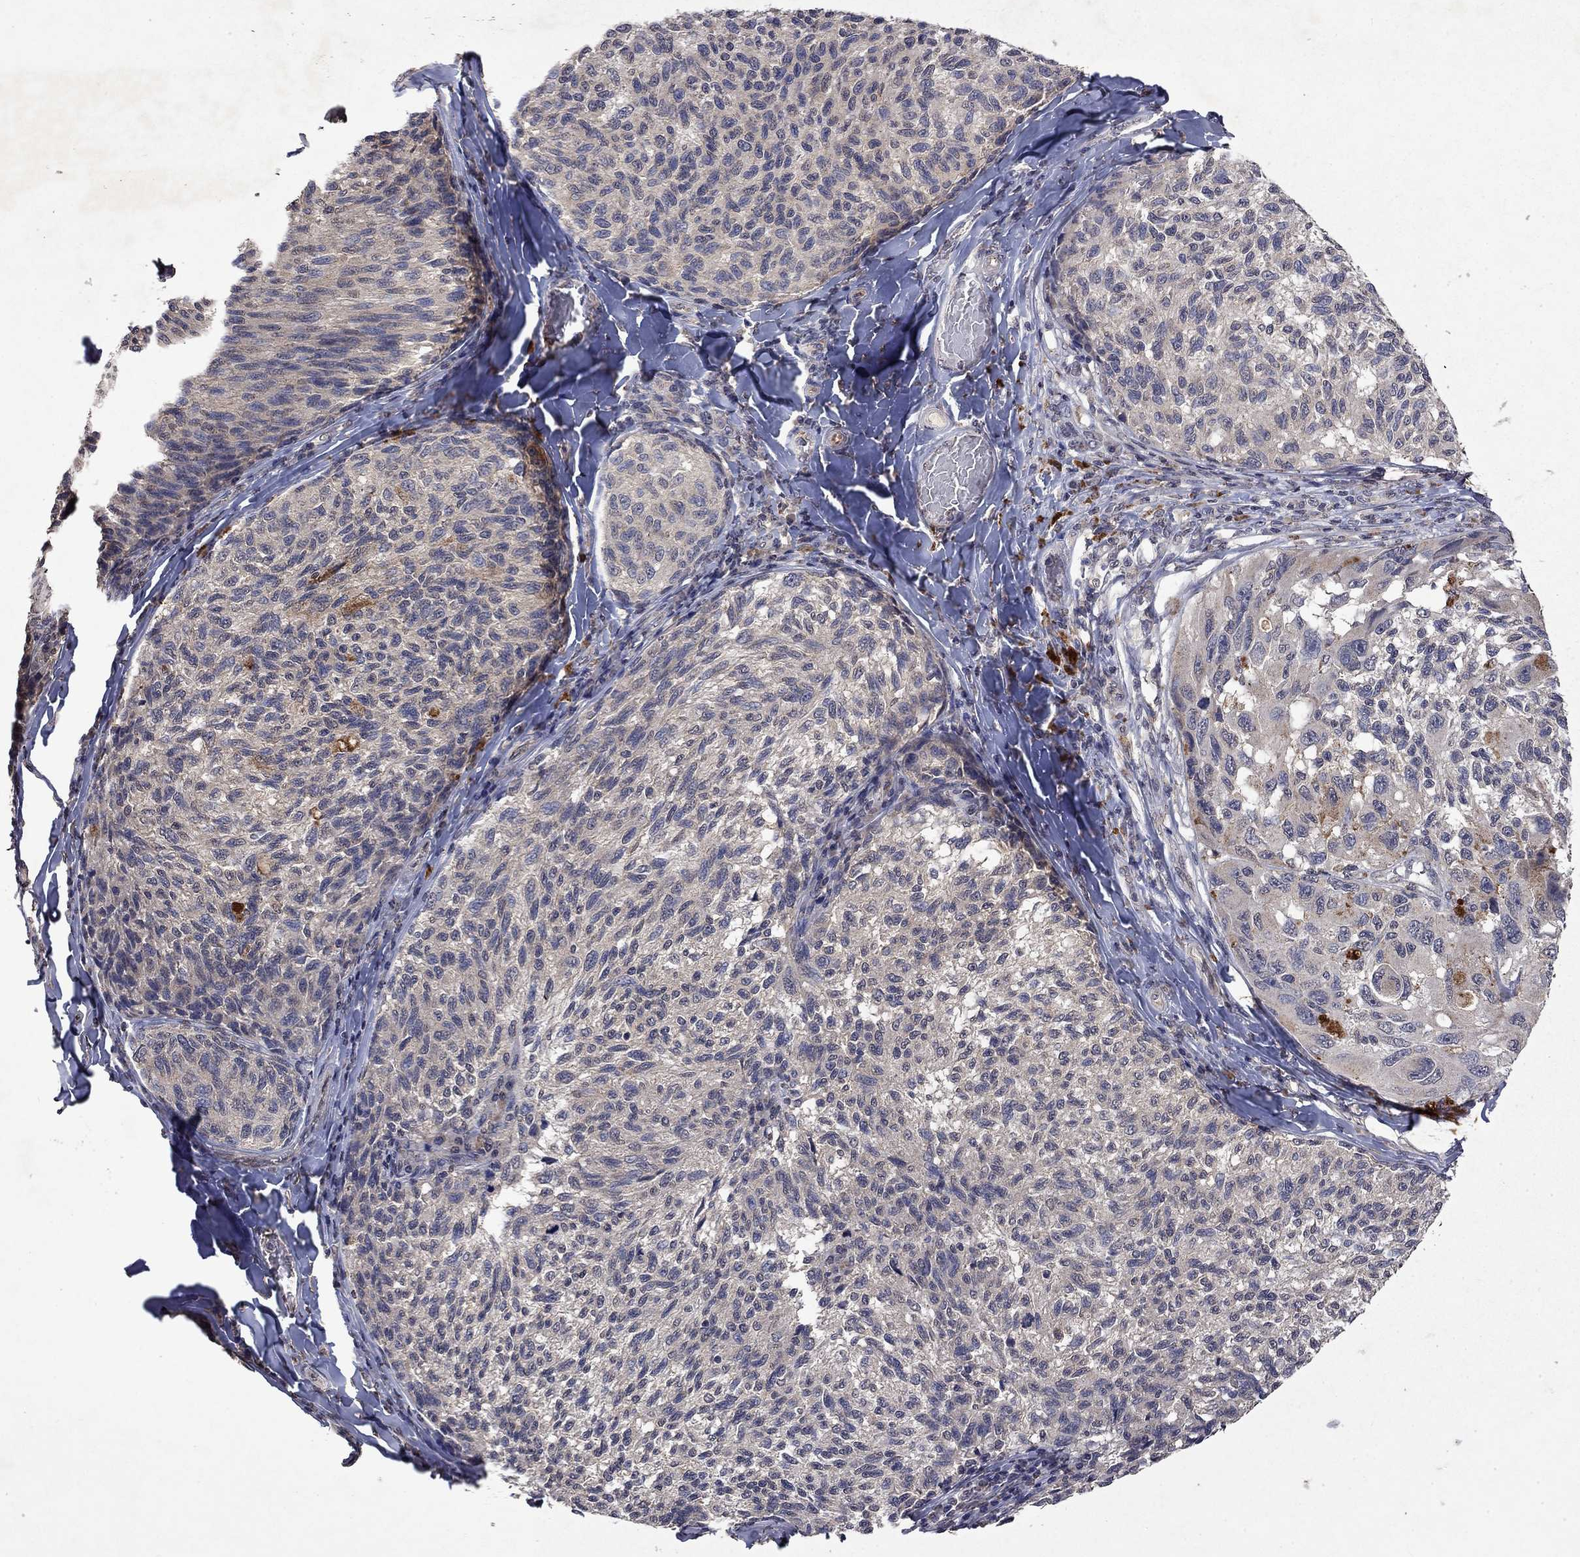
{"staining": {"intensity": "negative", "quantity": "none", "location": "none"}, "tissue": "melanoma", "cell_type": "Tumor cells", "image_type": "cancer", "snomed": [{"axis": "morphology", "description": "Malignant melanoma, NOS"}, {"axis": "topography", "description": "Skin"}], "caption": "A high-resolution histopathology image shows IHC staining of melanoma, which exhibits no significant expression in tumor cells.", "gene": "TTC38", "patient": {"sex": "female", "age": 73}}